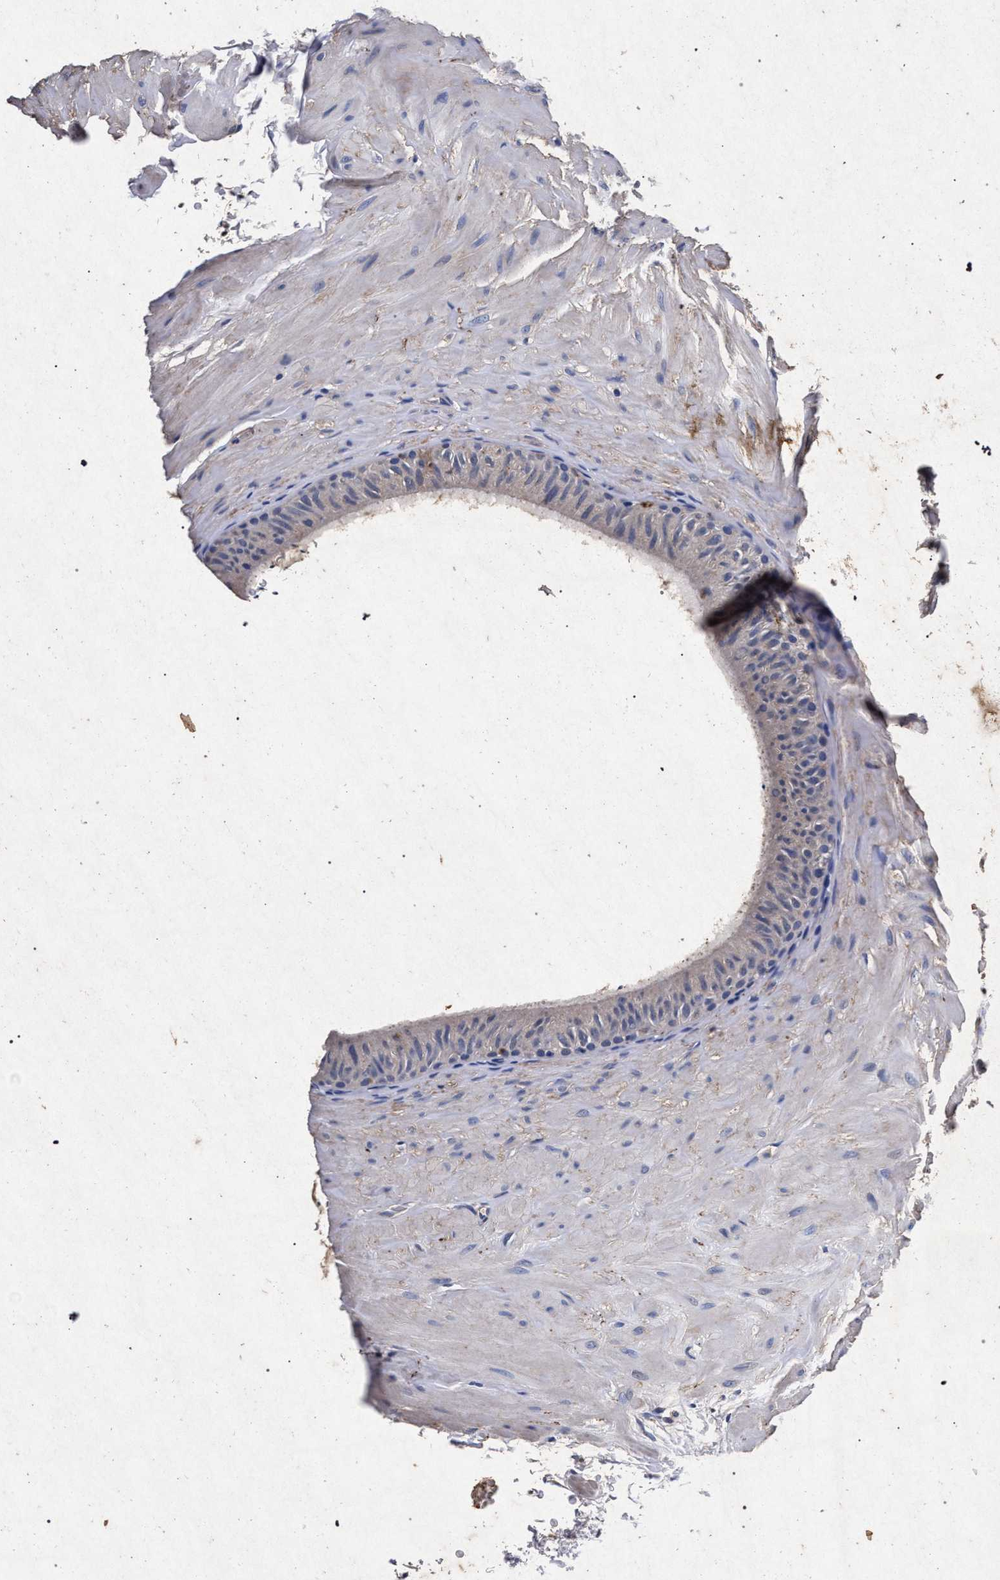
{"staining": {"intensity": "negative", "quantity": "none", "location": "none"}, "tissue": "epididymis", "cell_type": "Glandular cells", "image_type": "normal", "snomed": [{"axis": "morphology", "description": "Normal tissue, NOS"}, {"axis": "topography", "description": "Epididymis"}], "caption": "An IHC histopathology image of unremarkable epididymis is shown. There is no staining in glandular cells of epididymis. (DAB (3,3'-diaminobenzidine) IHC, high magnification).", "gene": "ATP1A2", "patient": {"sex": "male", "age": 34}}